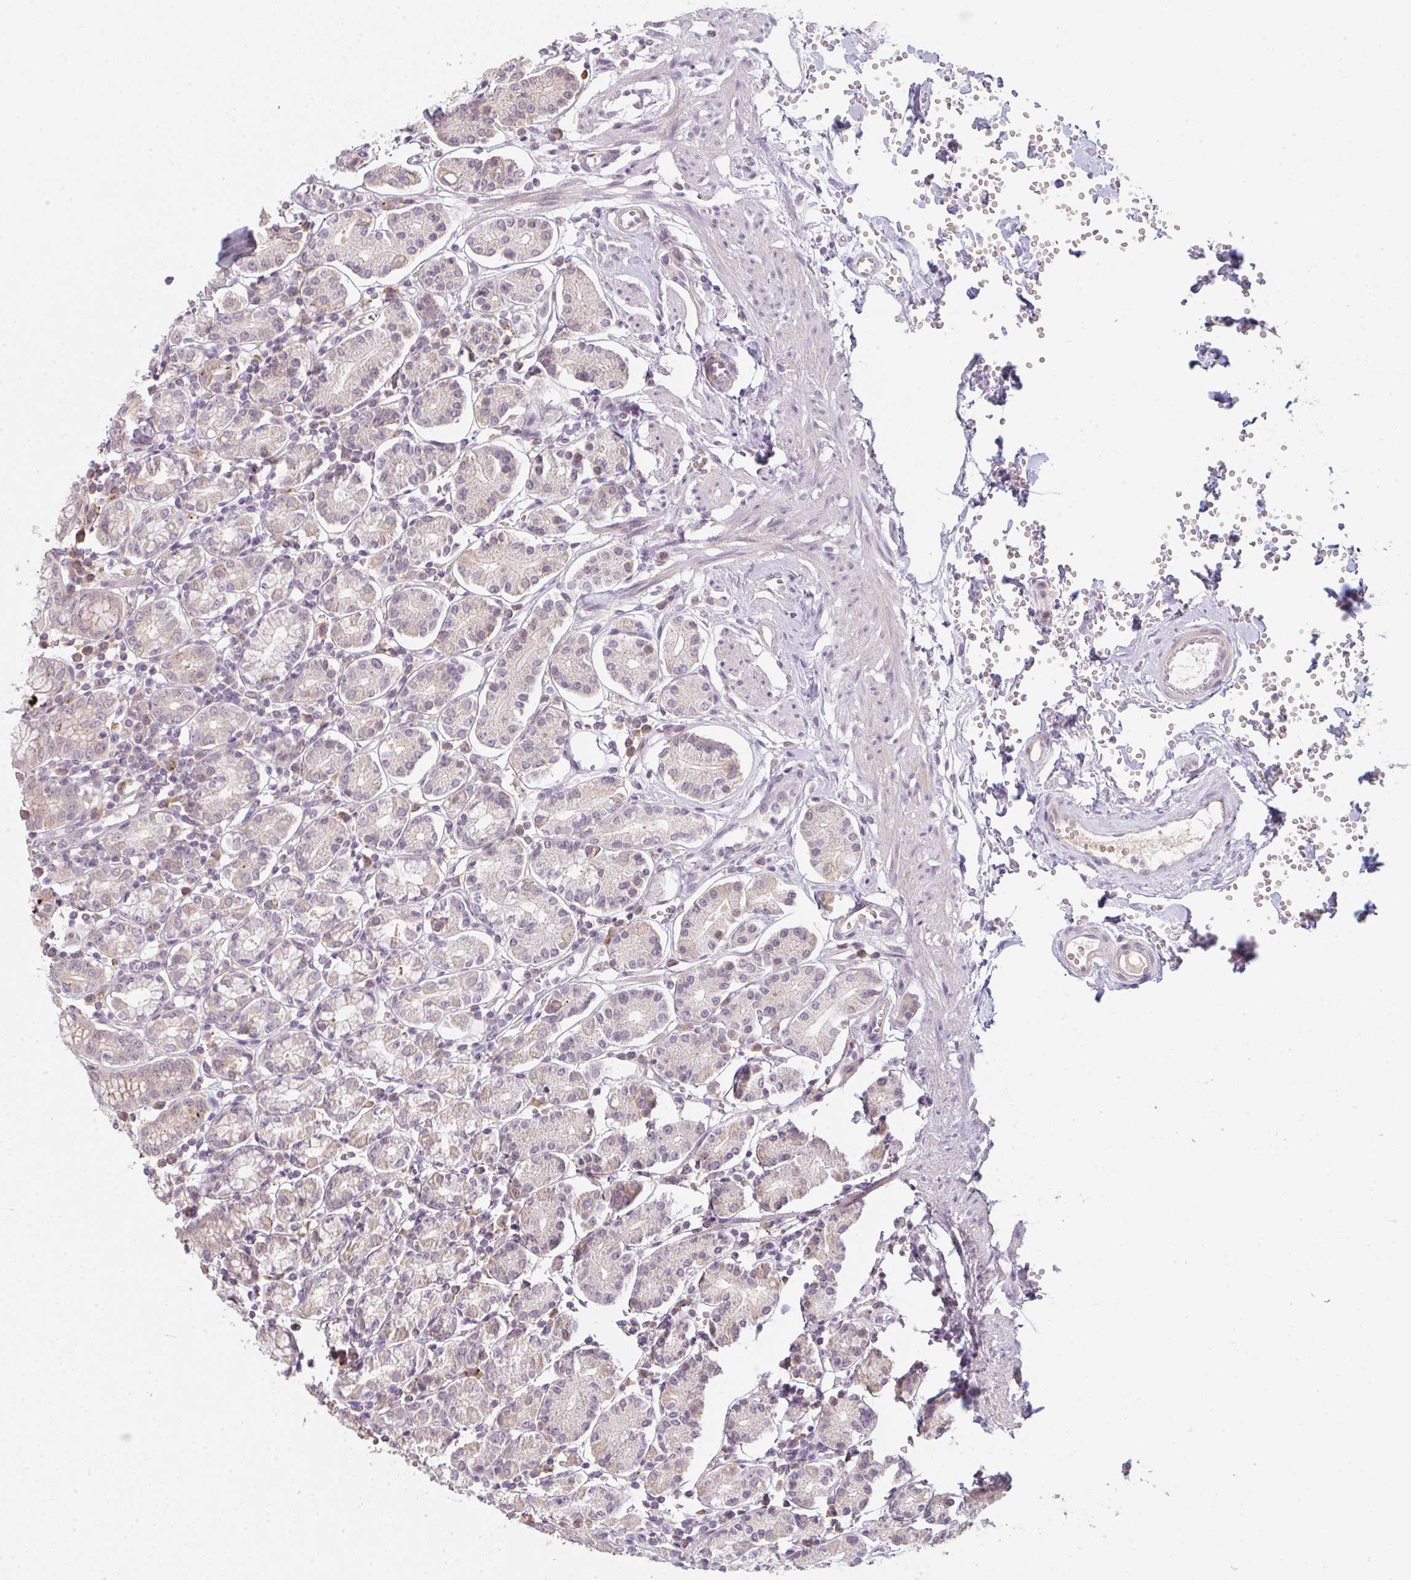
{"staining": {"intensity": "weak", "quantity": "<25%", "location": "cytoplasmic/membranous"}, "tissue": "stomach", "cell_type": "Glandular cells", "image_type": "normal", "snomed": [{"axis": "morphology", "description": "Normal tissue, NOS"}, {"axis": "topography", "description": "Stomach"}], "caption": "Immunohistochemical staining of benign human stomach displays no significant staining in glandular cells.", "gene": "TMEM237", "patient": {"sex": "female", "age": 62}}